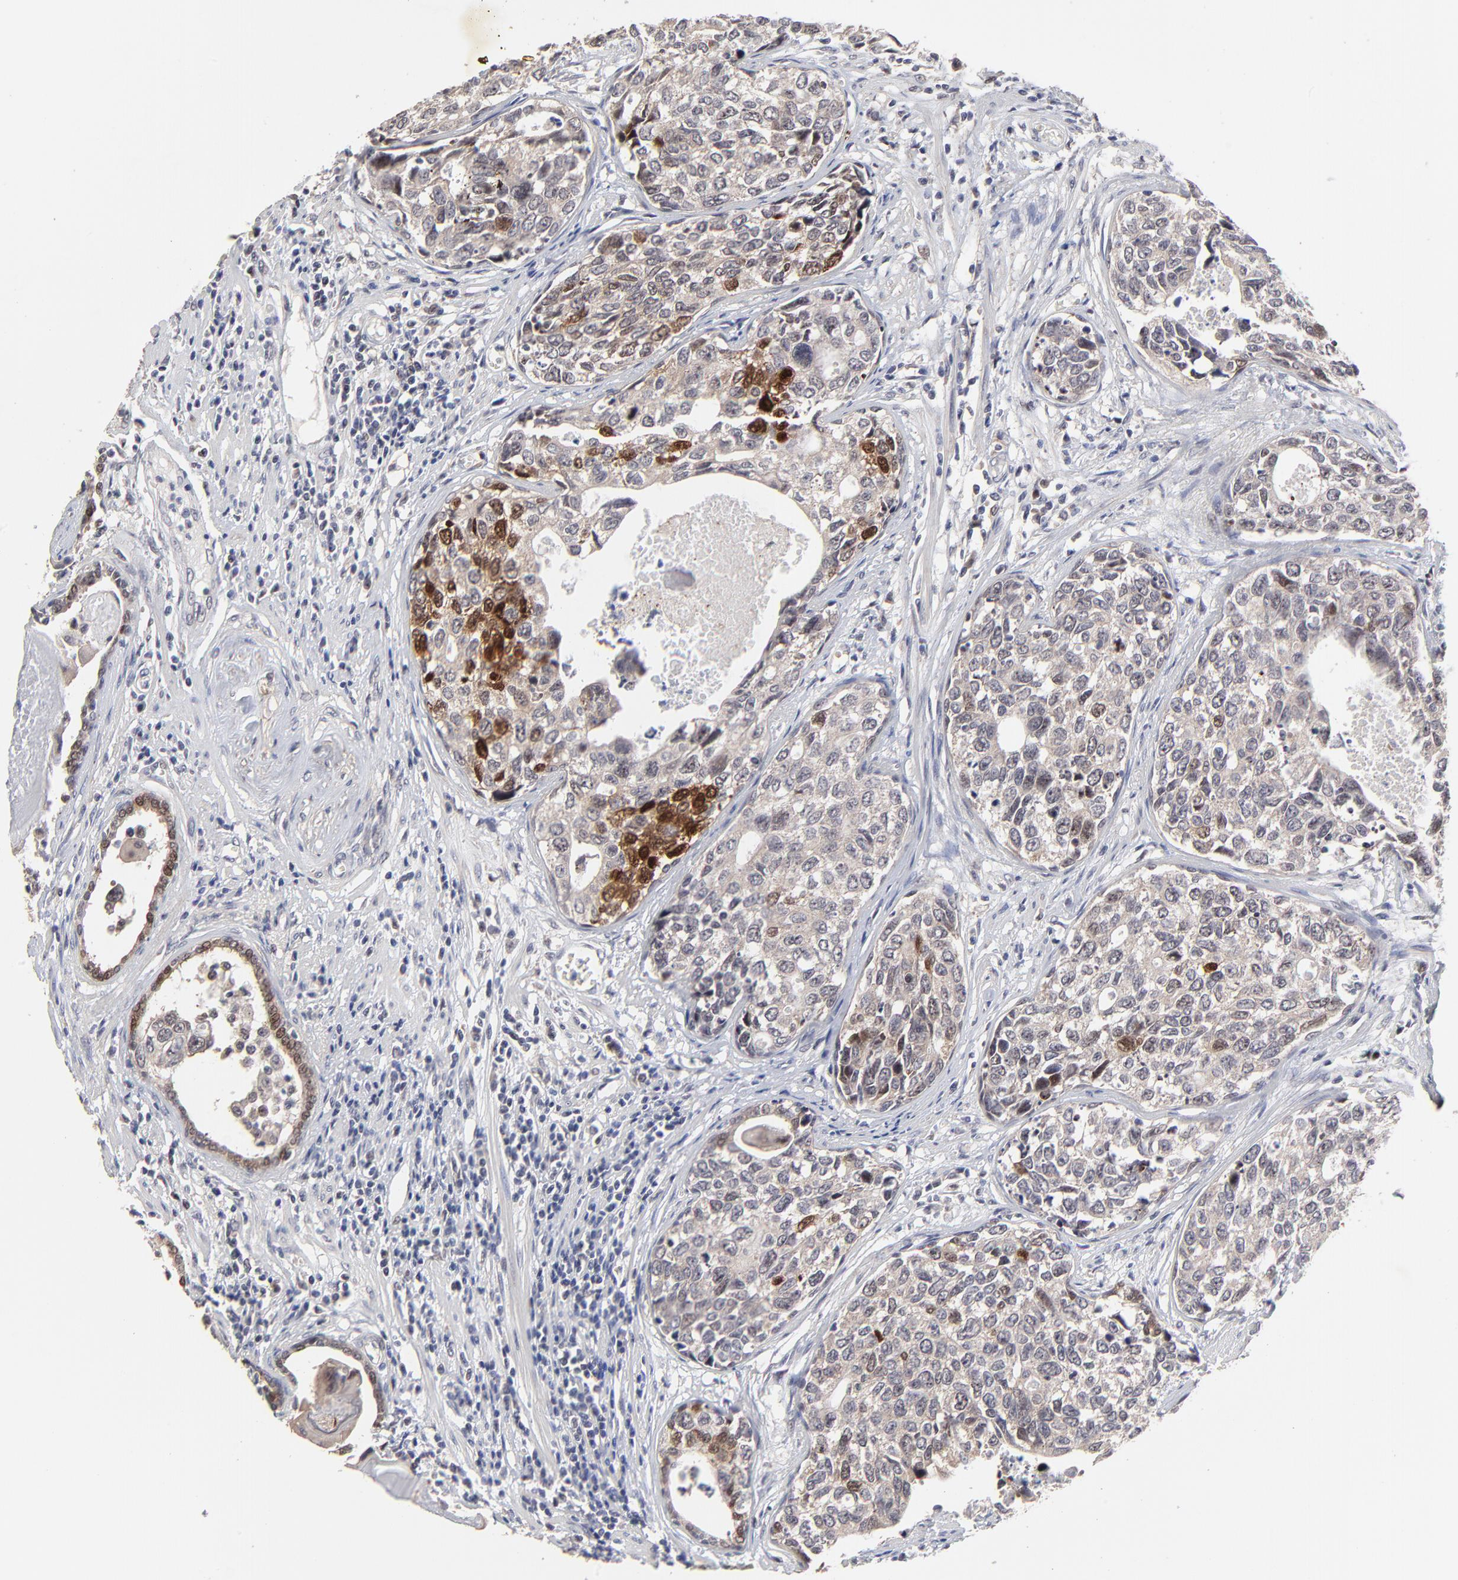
{"staining": {"intensity": "weak", "quantity": ">75%", "location": "cytoplasmic/membranous,nuclear"}, "tissue": "urothelial cancer", "cell_type": "Tumor cells", "image_type": "cancer", "snomed": [{"axis": "morphology", "description": "Urothelial carcinoma, High grade"}, {"axis": "topography", "description": "Urinary bladder"}], "caption": "IHC of human urothelial cancer shows low levels of weak cytoplasmic/membranous and nuclear positivity in about >75% of tumor cells.", "gene": "FRMD8", "patient": {"sex": "male", "age": 81}}